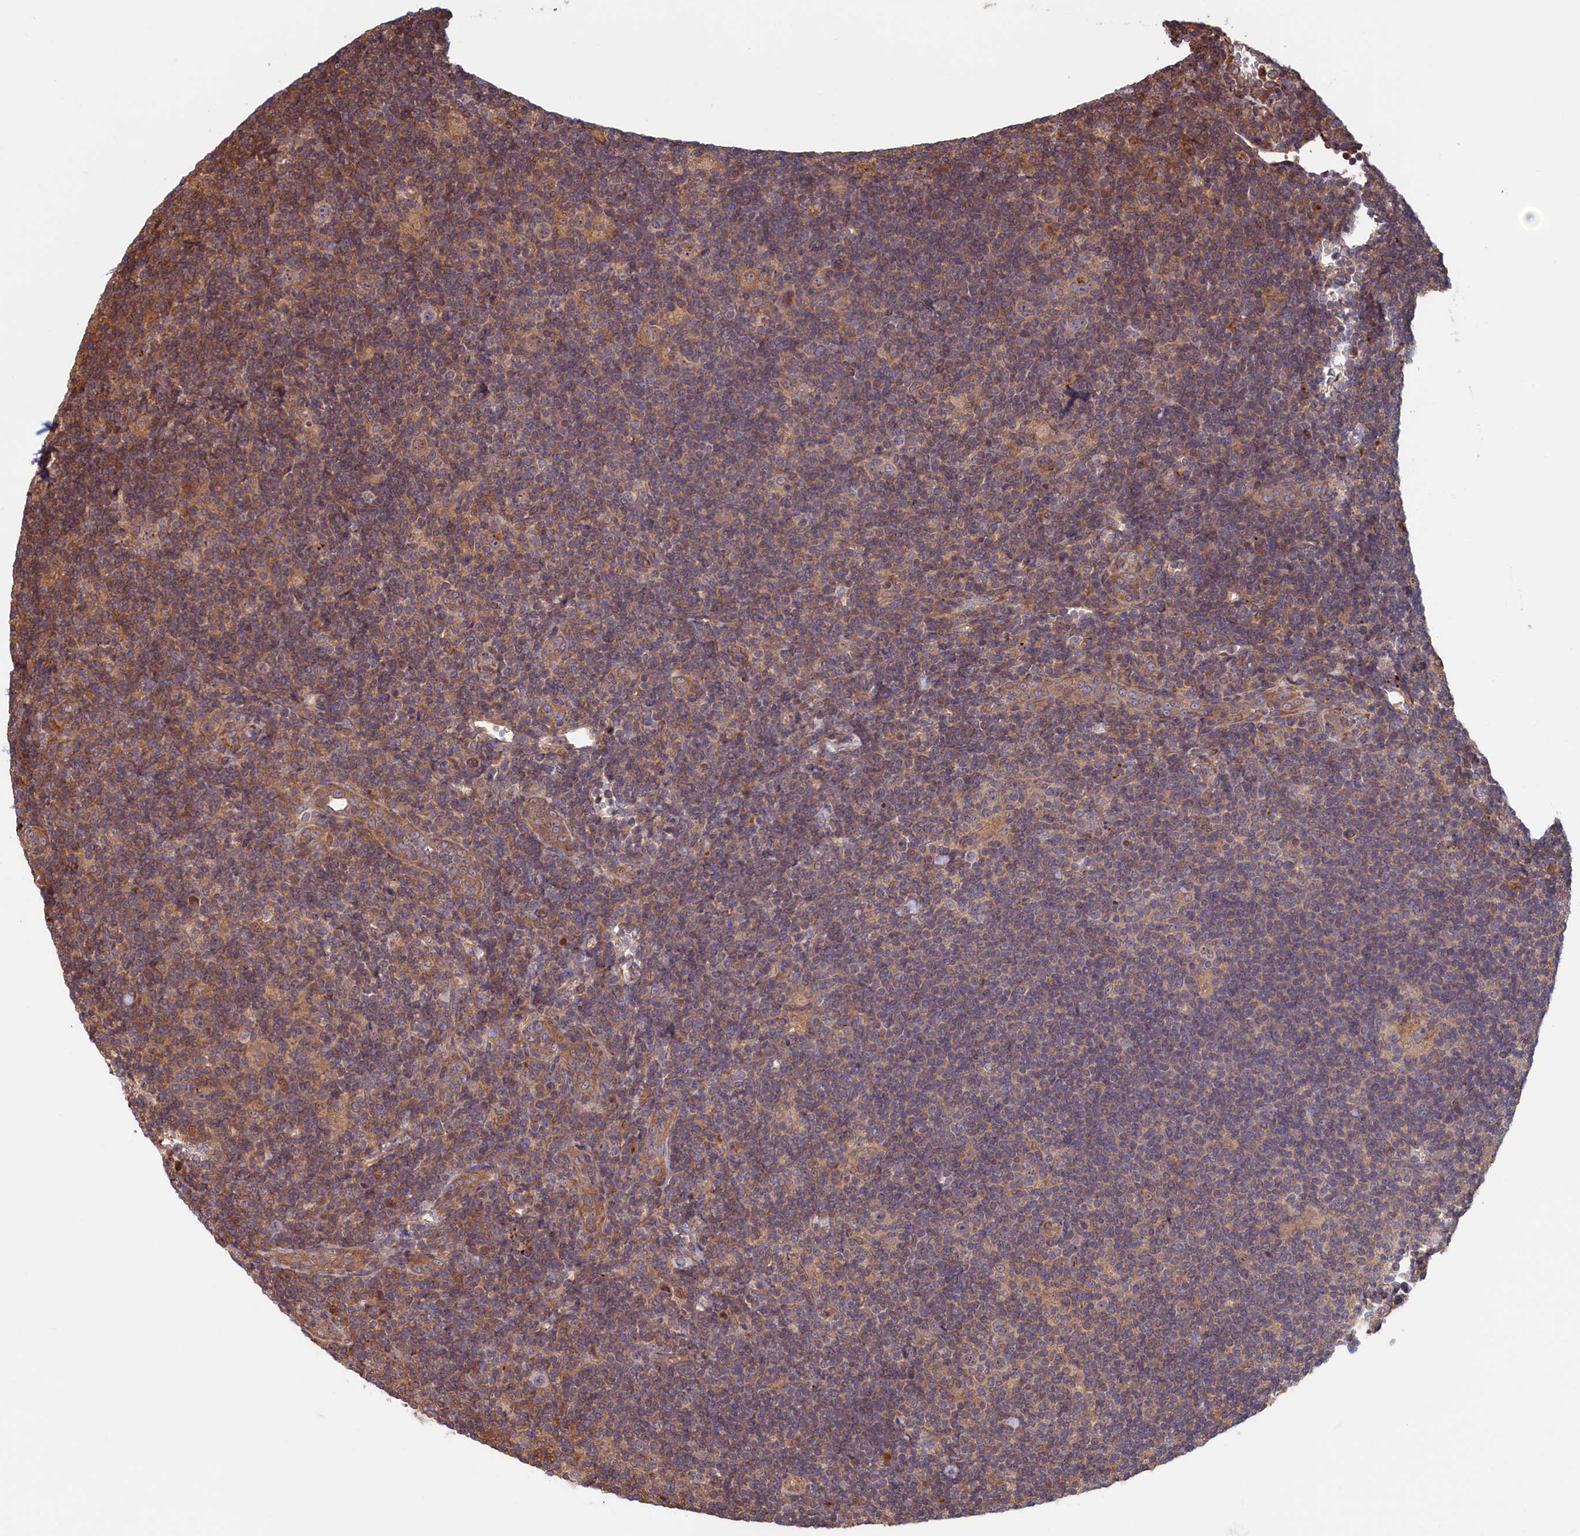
{"staining": {"intensity": "weak", "quantity": "25%-75%", "location": "cytoplasmic/membranous"}, "tissue": "lymphoma", "cell_type": "Tumor cells", "image_type": "cancer", "snomed": [{"axis": "morphology", "description": "Hodgkin's disease, NOS"}, {"axis": "topography", "description": "Lymph node"}], "caption": "A brown stain highlights weak cytoplasmic/membranous staining of a protein in Hodgkin's disease tumor cells.", "gene": "RILPL1", "patient": {"sex": "female", "age": 57}}